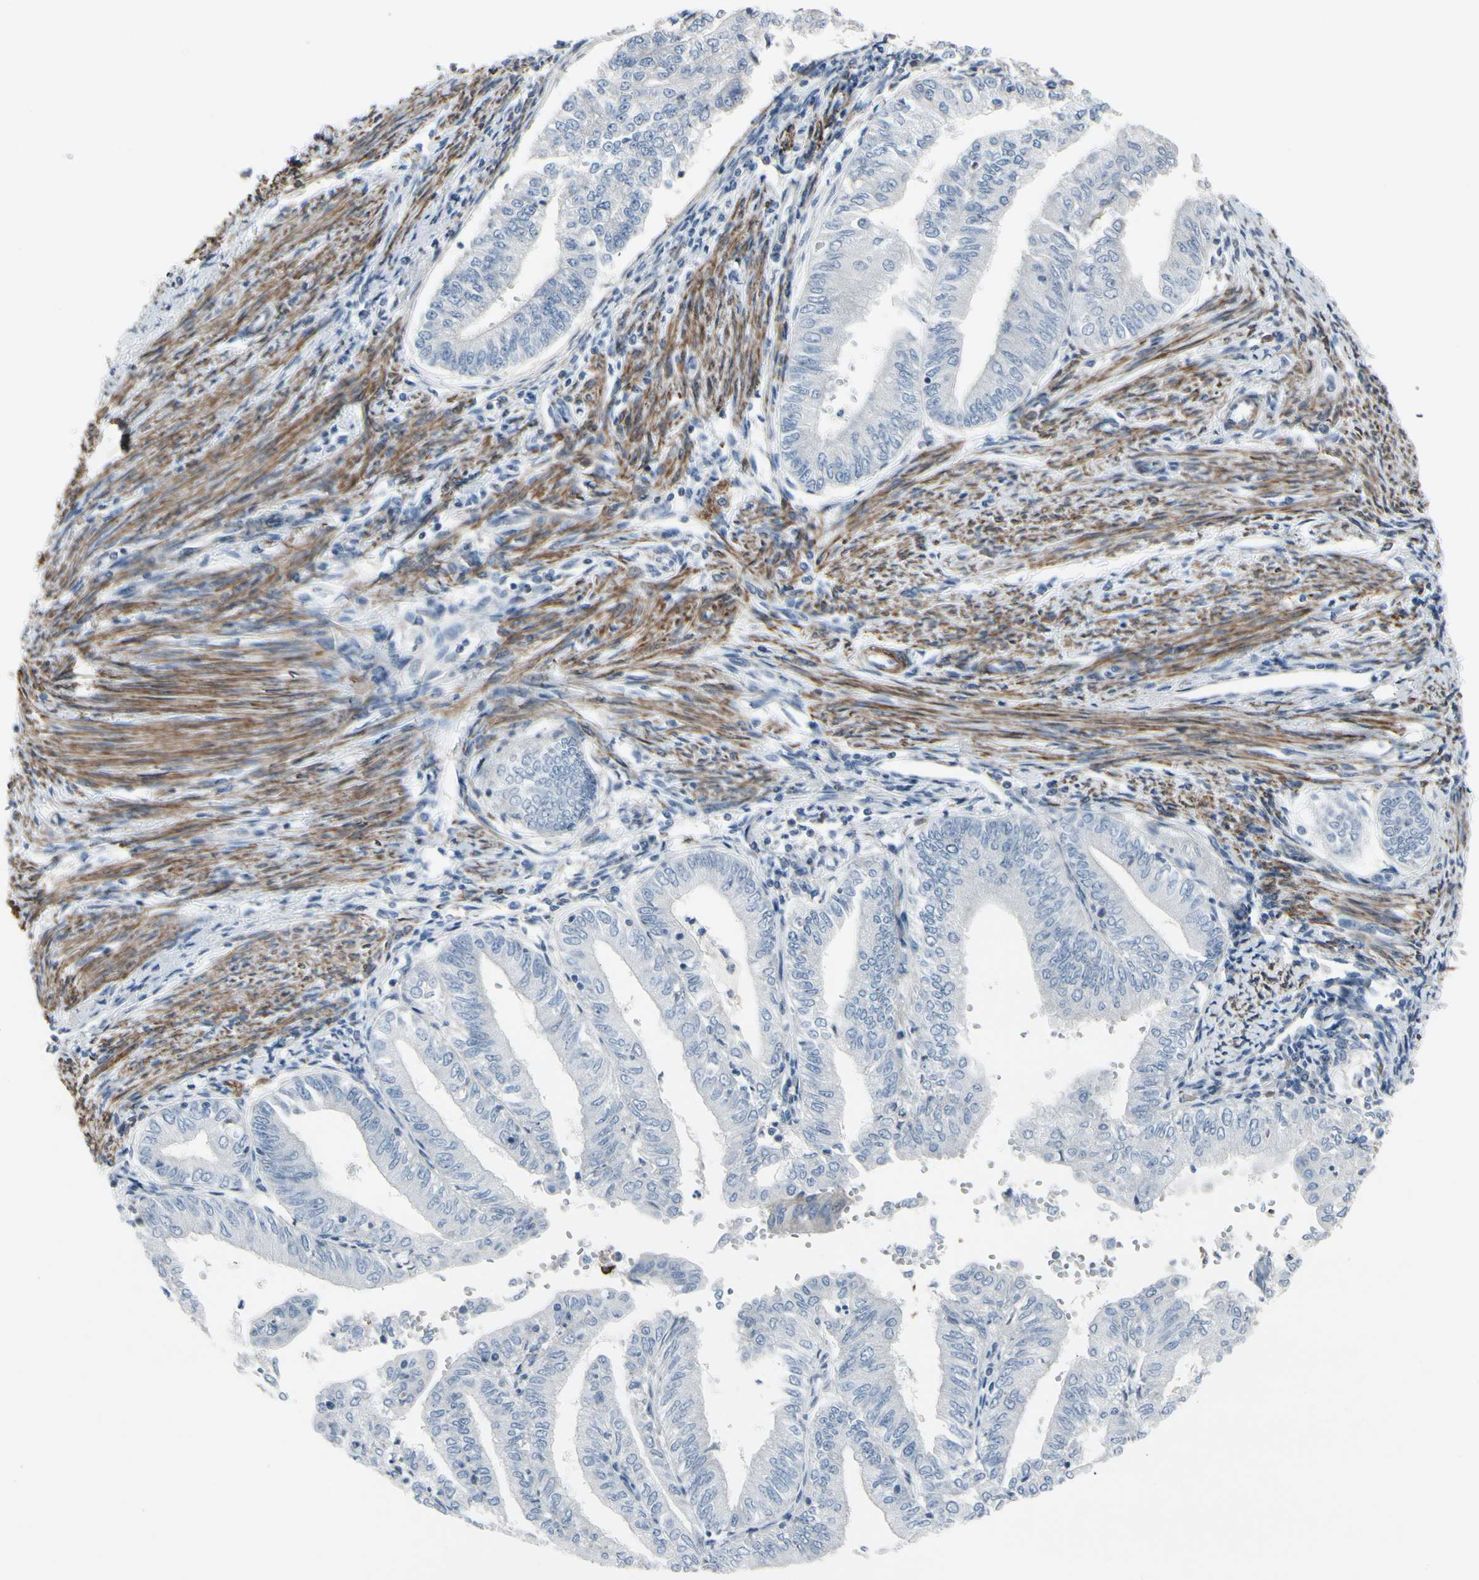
{"staining": {"intensity": "negative", "quantity": "none", "location": "none"}, "tissue": "endometrial cancer", "cell_type": "Tumor cells", "image_type": "cancer", "snomed": [{"axis": "morphology", "description": "Adenocarcinoma, NOS"}, {"axis": "topography", "description": "Endometrium"}], "caption": "IHC micrograph of human endometrial adenocarcinoma stained for a protein (brown), which demonstrates no staining in tumor cells. (IHC, brightfield microscopy, high magnification).", "gene": "TPM1", "patient": {"sex": "female", "age": 66}}